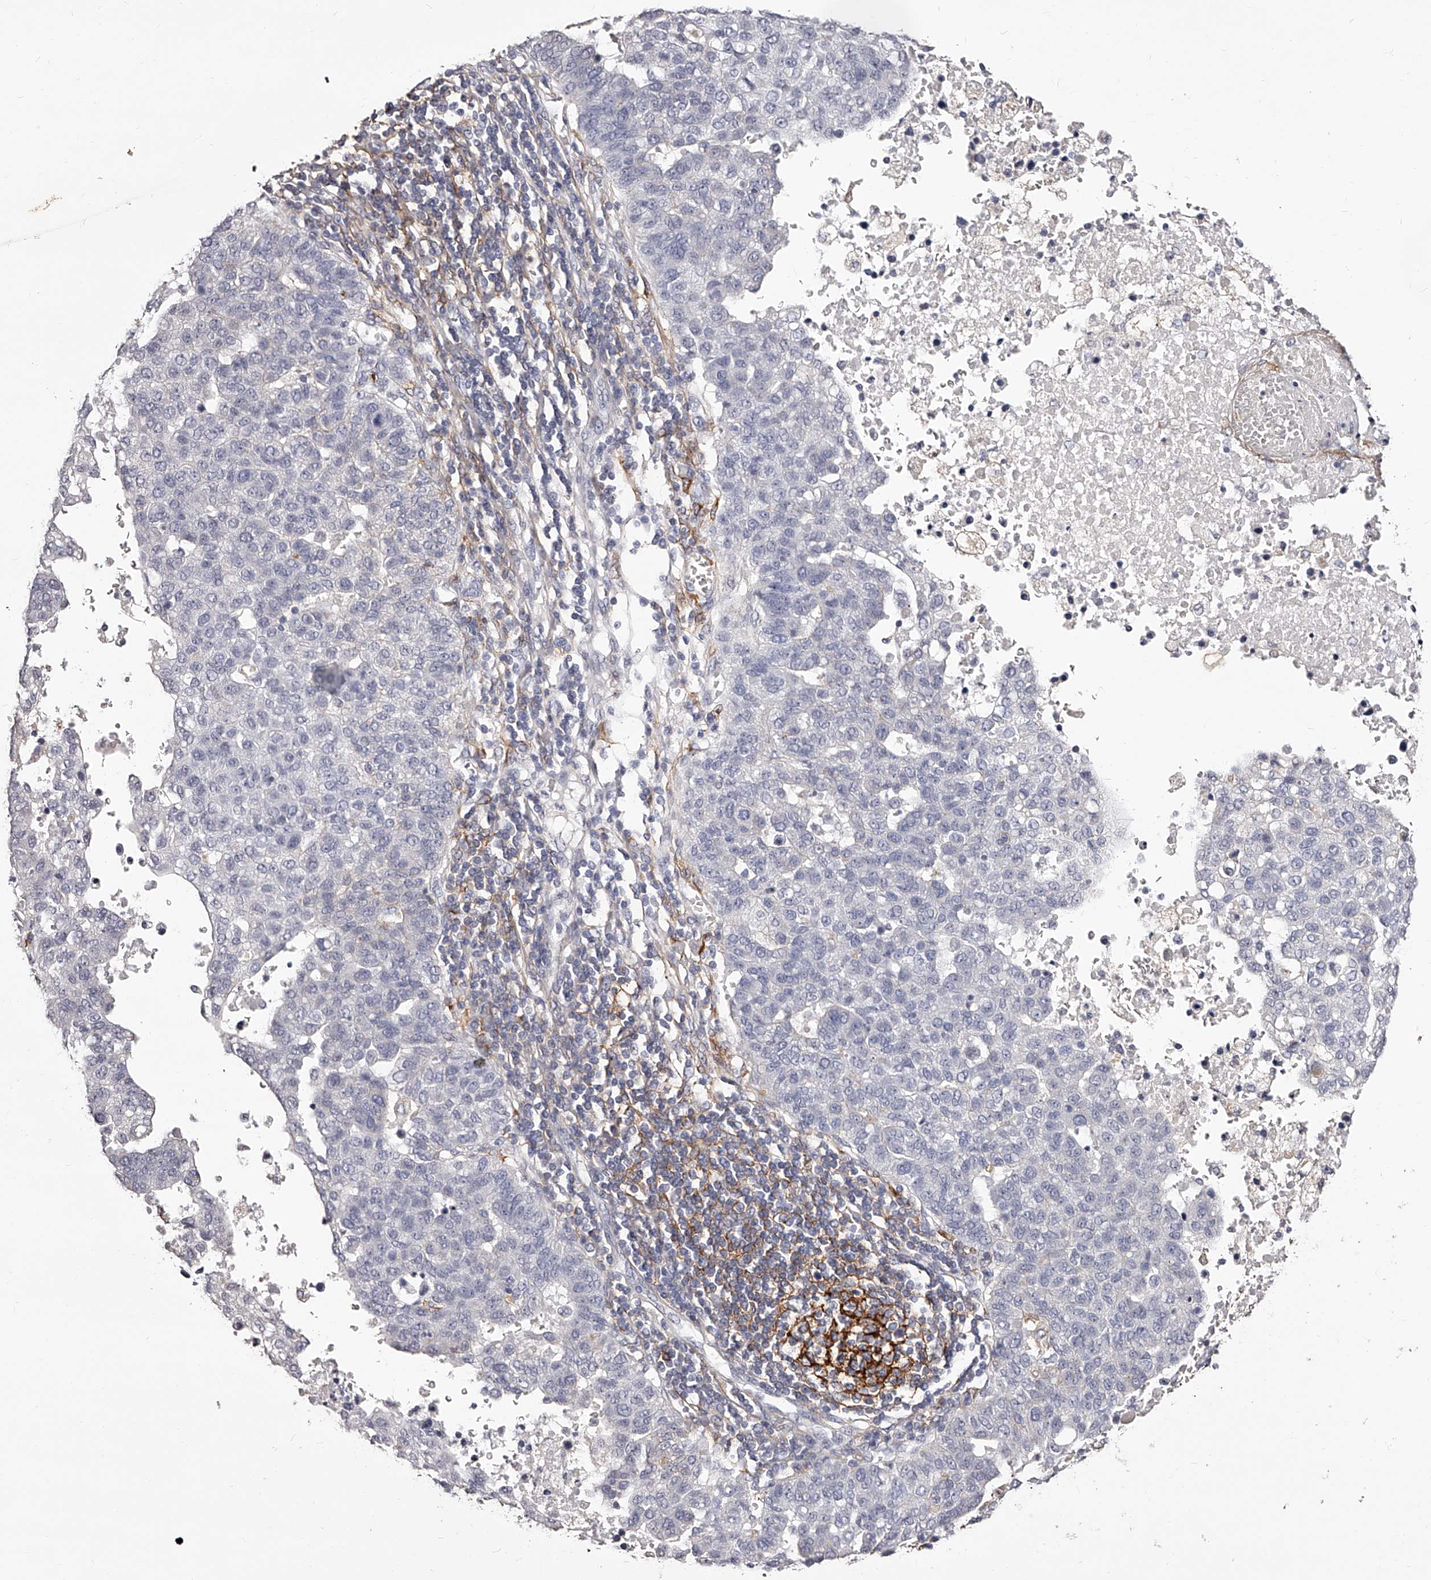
{"staining": {"intensity": "negative", "quantity": "none", "location": "none"}, "tissue": "pancreatic cancer", "cell_type": "Tumor cells", "image_type": "cancer", "snomed": [{"axis": "morphology", "description": "Adenocarcinoma, NOS"}, {"axis": "topography", "description": "Pancreas"}], "caption": "High power microscopy photomicrograph of an IHC micrograph of pancreatic cancer (adenocarcinoma), revealing no significant positivity in tumor cells.", "gene": "CD82", "patient": {"sex": "female", "age": 61}}